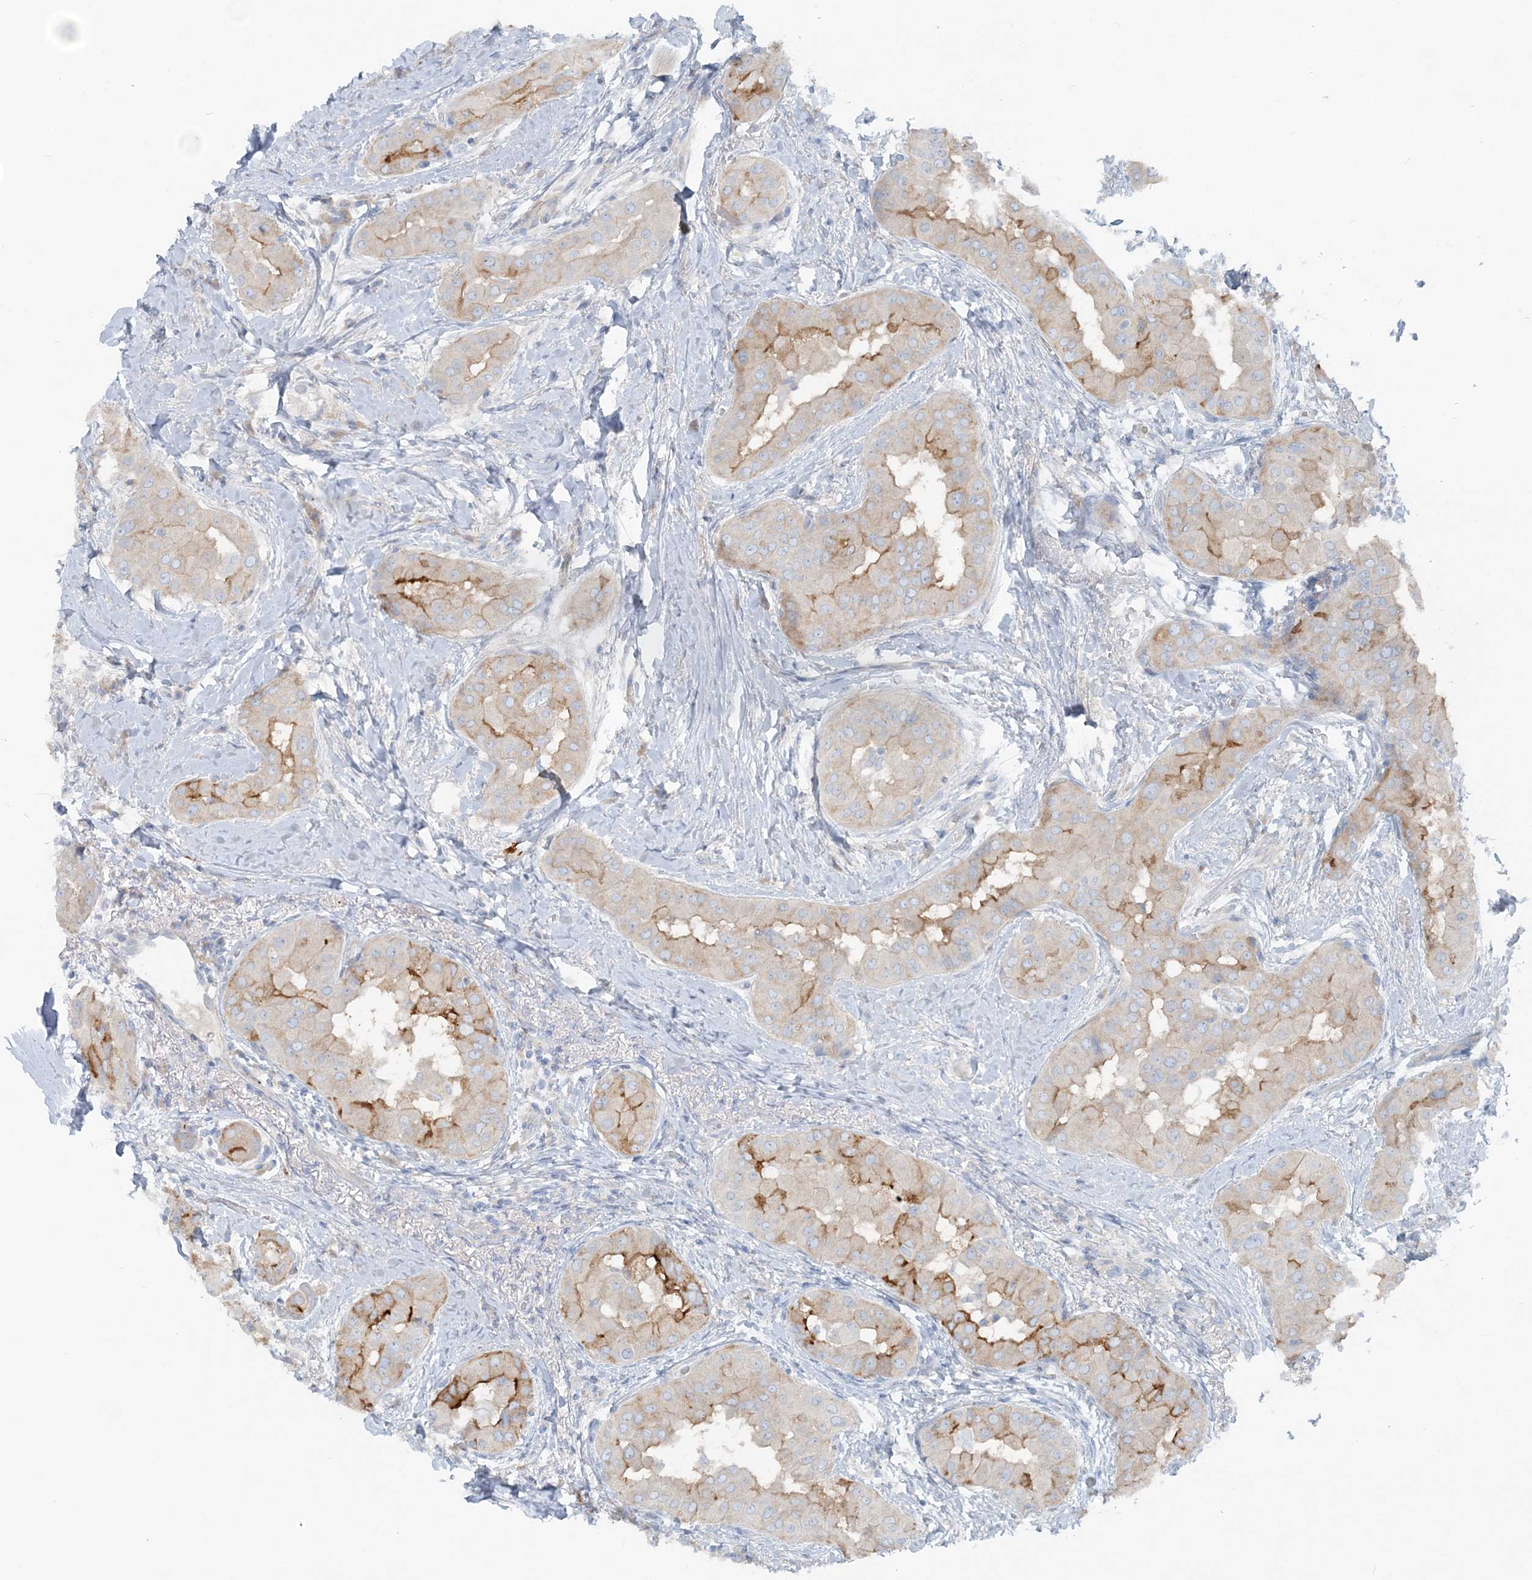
{"staining": {"intensity": "moderate", "quantity": "25%-75%", "location": "cytoplasmic/membranous"}, "tissue": "thyroid cancer", "cell_type": "Tumor cells", "image_type": "cancer", "snomed": [{"axis": "morphology", "description": "Papillary adenocarcinoma, NOS"}, {"axis": "topography", "description": "Thyroid gland"}], "caption": "This photomicrograph reveals papillary adenocarcinoma (thyroid) stained with IHC to label a protein in brown. The cytoplasmic/membranous of tumor cells show moderate positivity for the protein. Nuclei are counter-stained blue.", "gene": "ATP11A", "patient": {"sex": "male", "age": 33}}